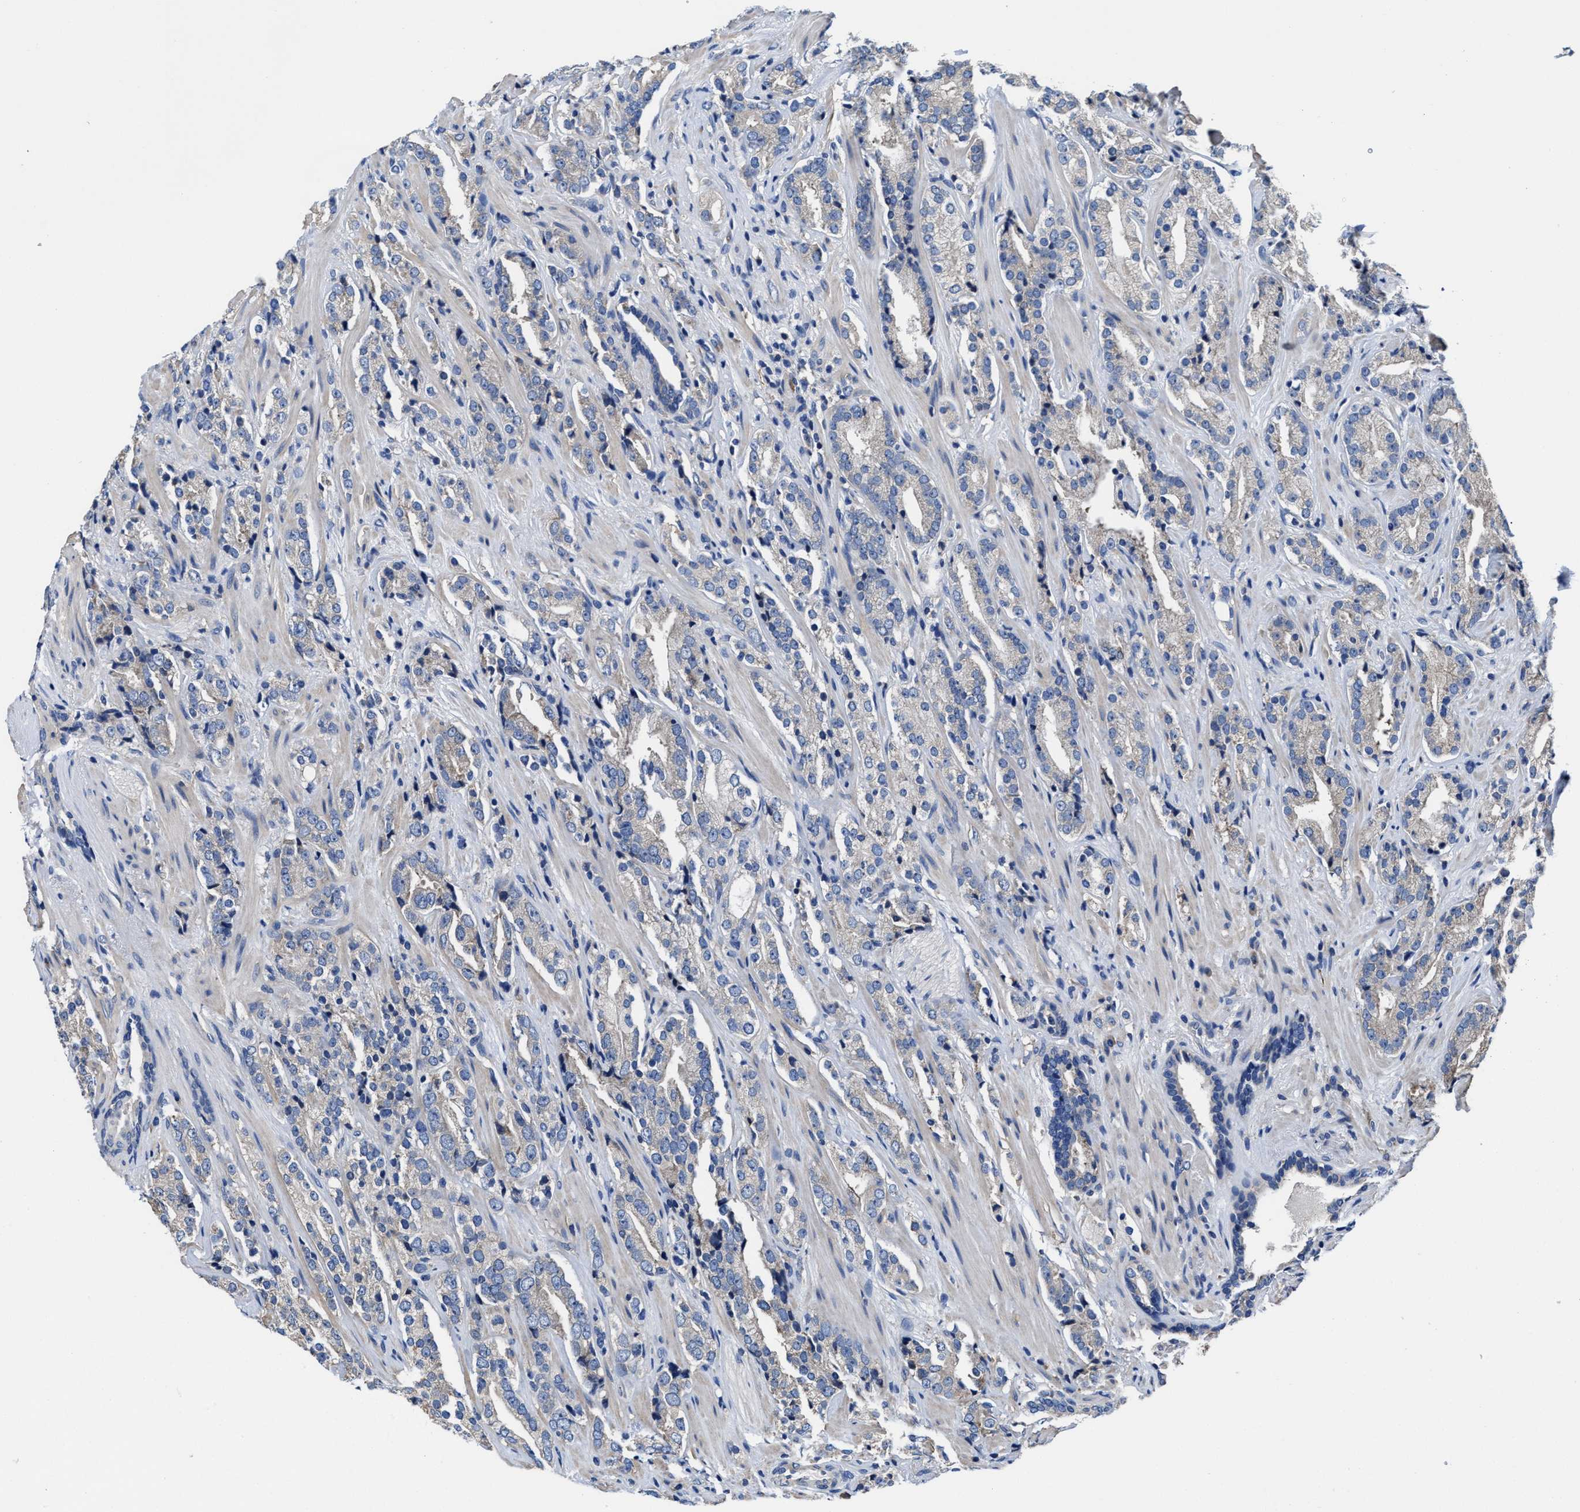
{"staining": {"intensity": "weak", "quantity": "<25%", "location": "cytoplasmic/membranous"}, "tissue": "prostate cancer", "cell_type": "Tumor cells", "image_type": "cancer", "snomed": [{"axis": "morphology", "description": "Adenocarcinoma, High grade"}, {"axis": "topography", "description": "Prostate"}], "caption": "The immunohistochemistry (IHC) photomicrograph has no significant expression in tumor cells of prostate high-grade adenocarcinoma tissue.", "gene": "SRPK2", "patient": {"sex": "male", "age": 71}}